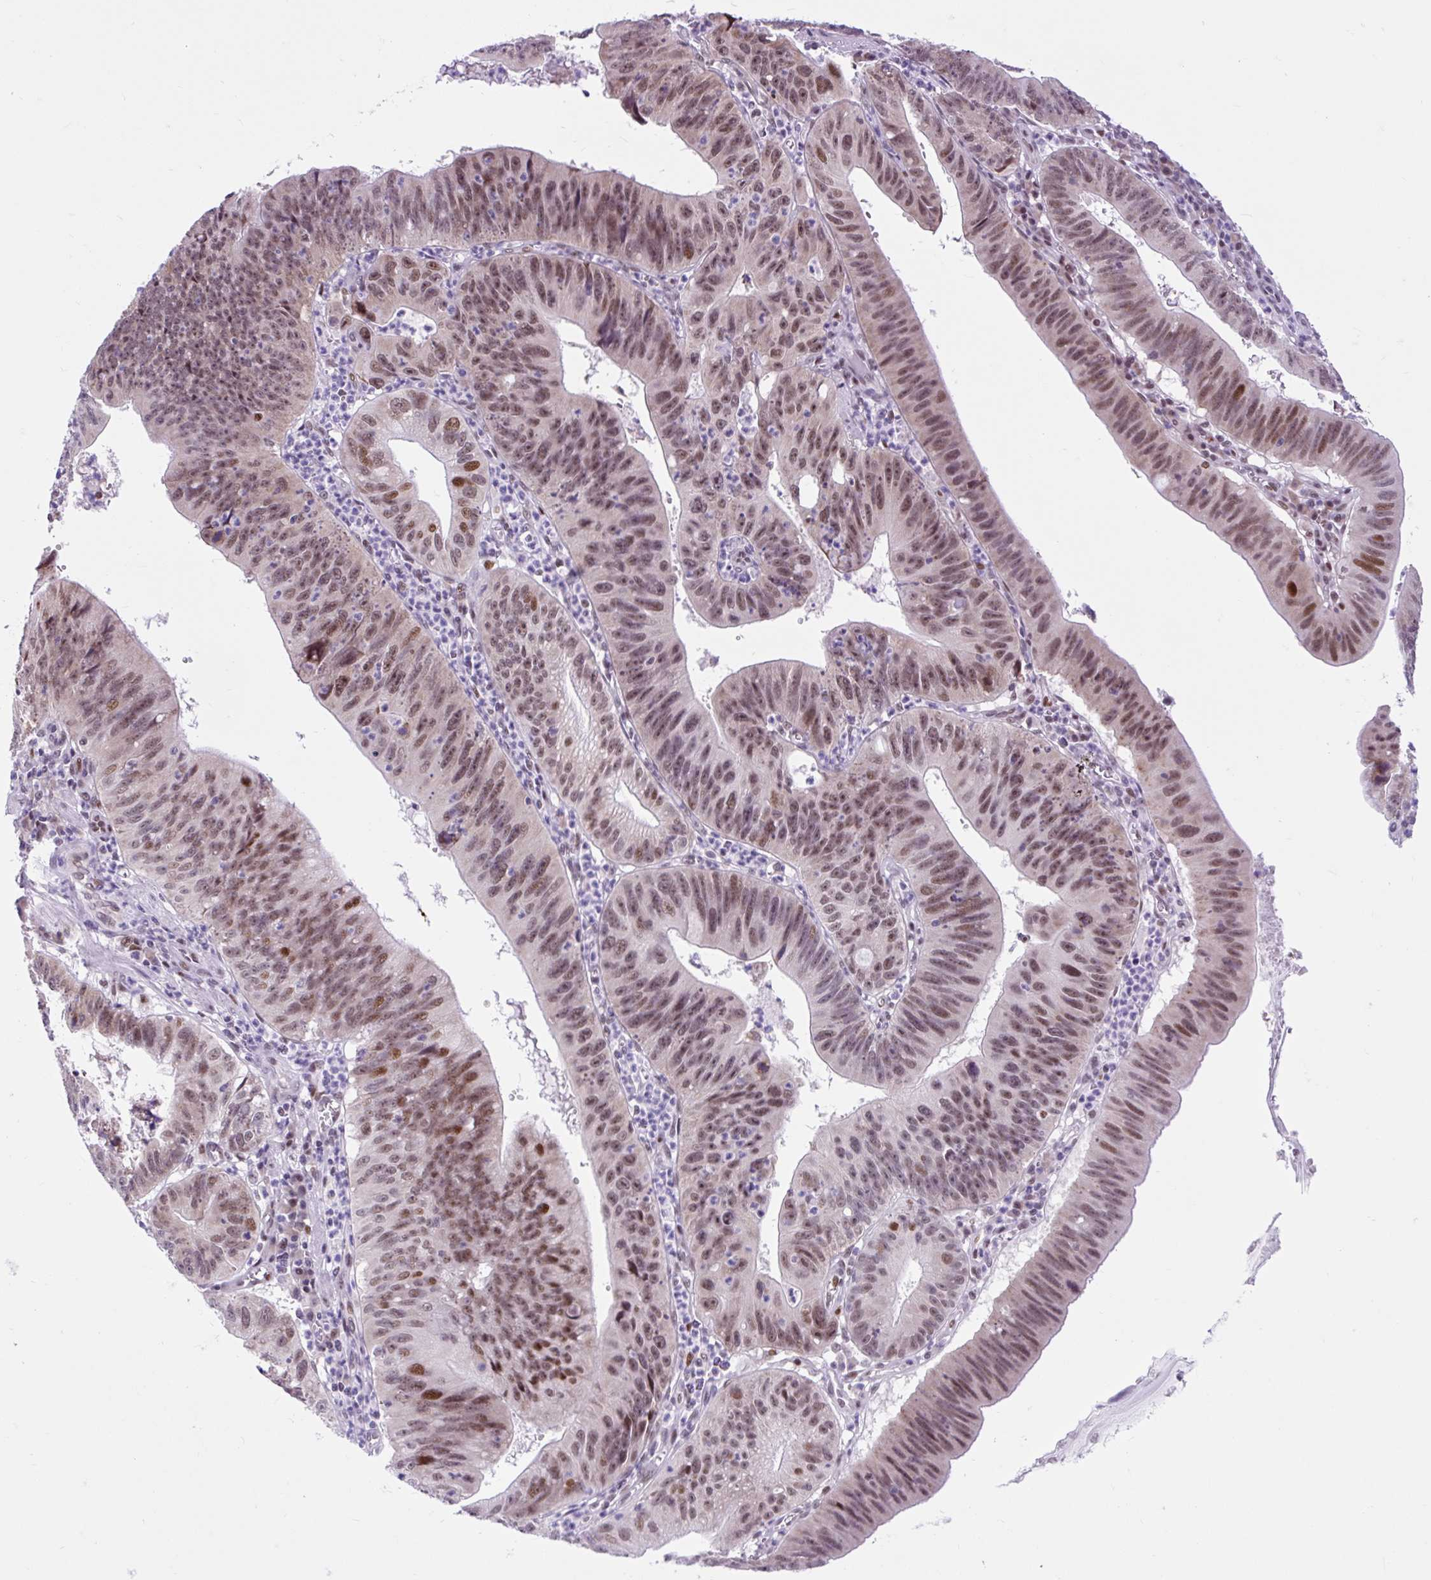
{"staining": {"intensity": "moderate", "quantity": ">75%", "location": "nuclear"}, "tissue": "stomach cancer", "cell_type": "Tumor cells", "image_type": "cancer", "snomed": [{"axis": "morphology", "description": "Adenocarcinoma, NOS"}, {"axis": "topography", "description": "Stomach"}], "caption": "Immunohistochemistry photomicrograph of neoplastic tissue: human adenocarcinoma (stomach) stained using IHC reveals medium levels of moderate protein expression localized specifically in the nuclear of tumor cells, appearing as a nuclear brown color.", "gene": "CLK2", "patient": {"sex": "male", "age": 59}}